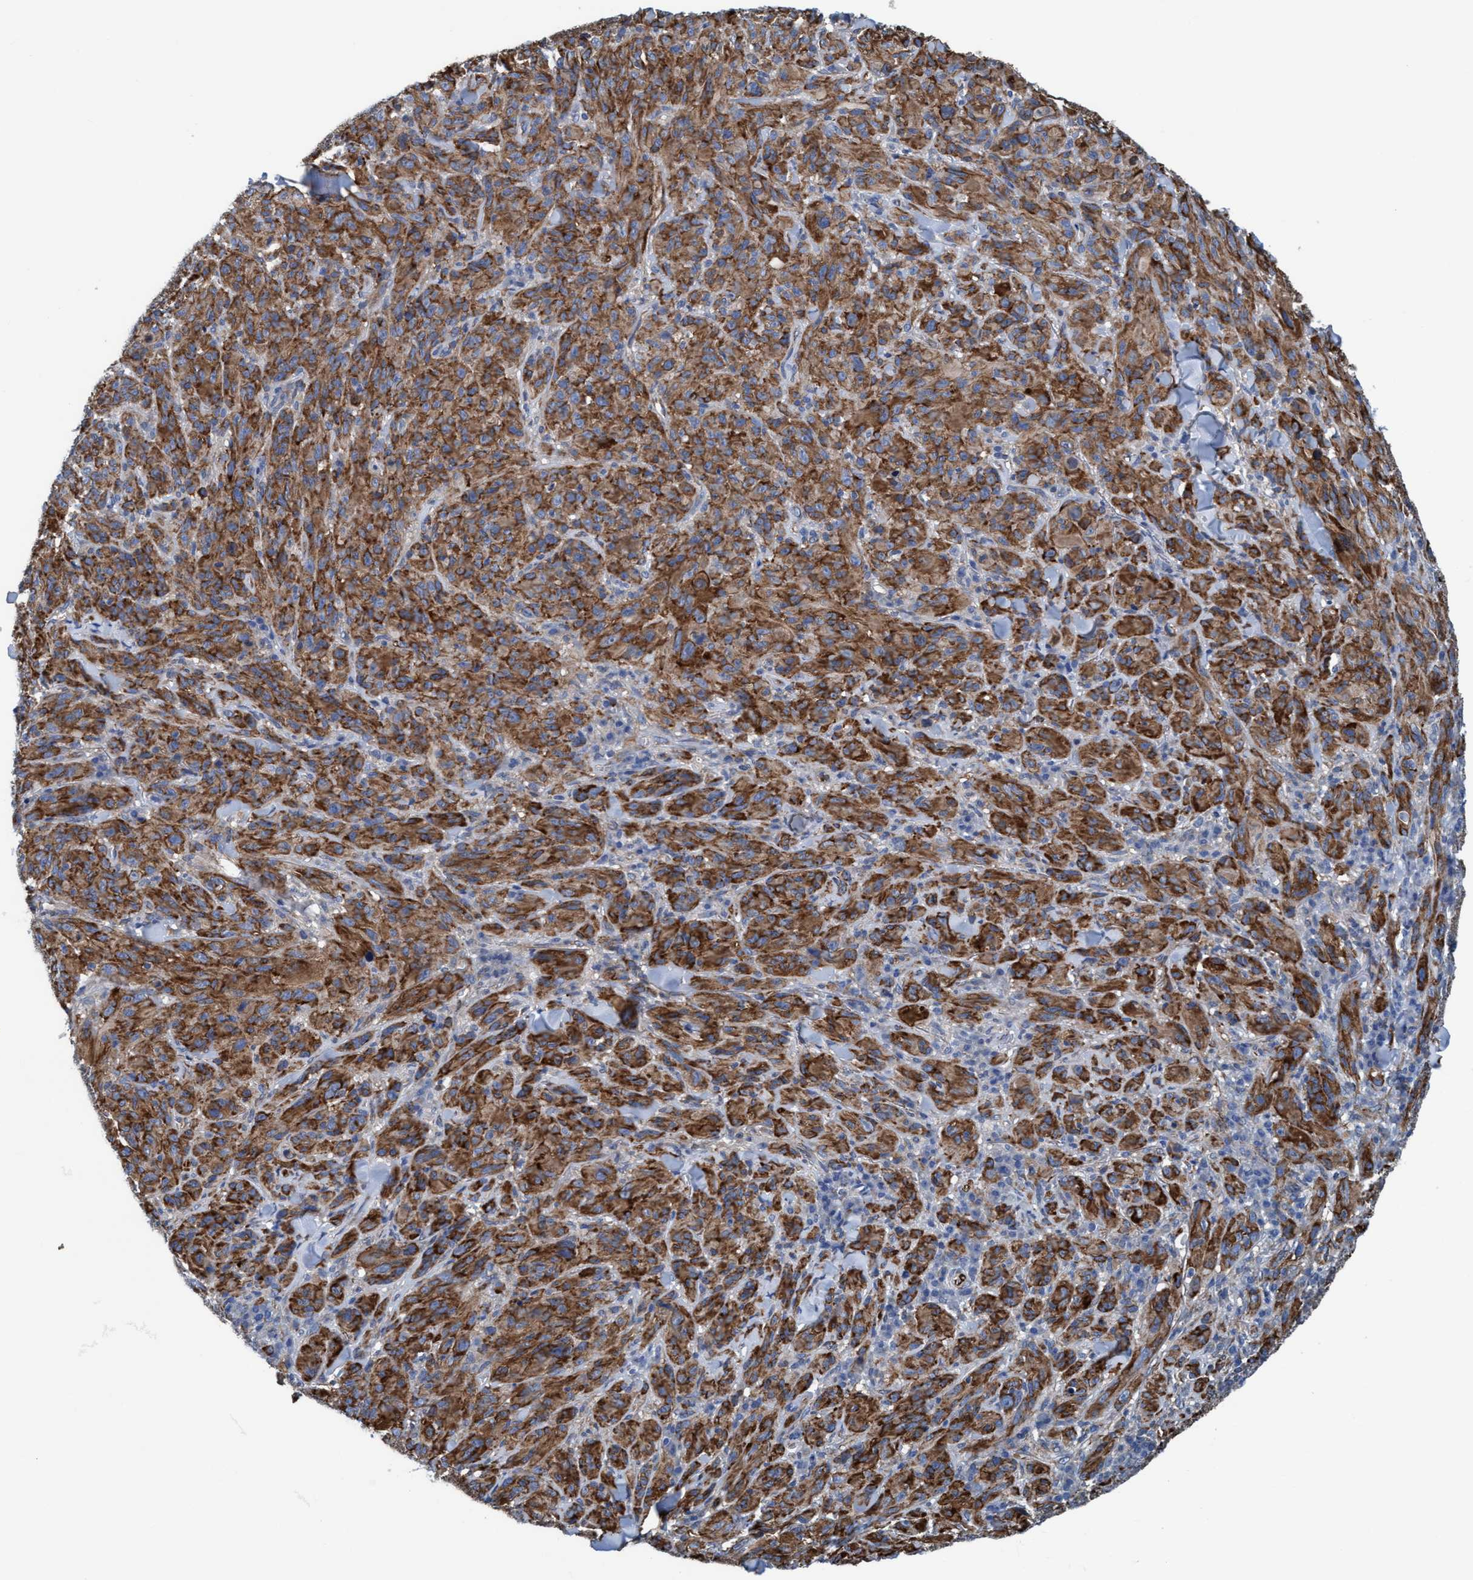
{"staining": {"intensity": "strong", "quantity": ">75%", "location": "cytoplasmic/membranous"}, "tissue": "melanoma", "cell_type": "Tumor cells", "image_type": "cancer", "snomed": [{"axis": "morphology", "description": "Malignant melanoma, NOS"}, {"axis": "topography", "description": "Skin of head"}], "caption": "An image showing strong cytoplasmic/membranous expression in approximately >75% of tumor cells in malignant melanoma, as visualized by brown immunohistochemical staining.", "gene": "NMT1", "patient": {"sex": "male", "age": 96}}